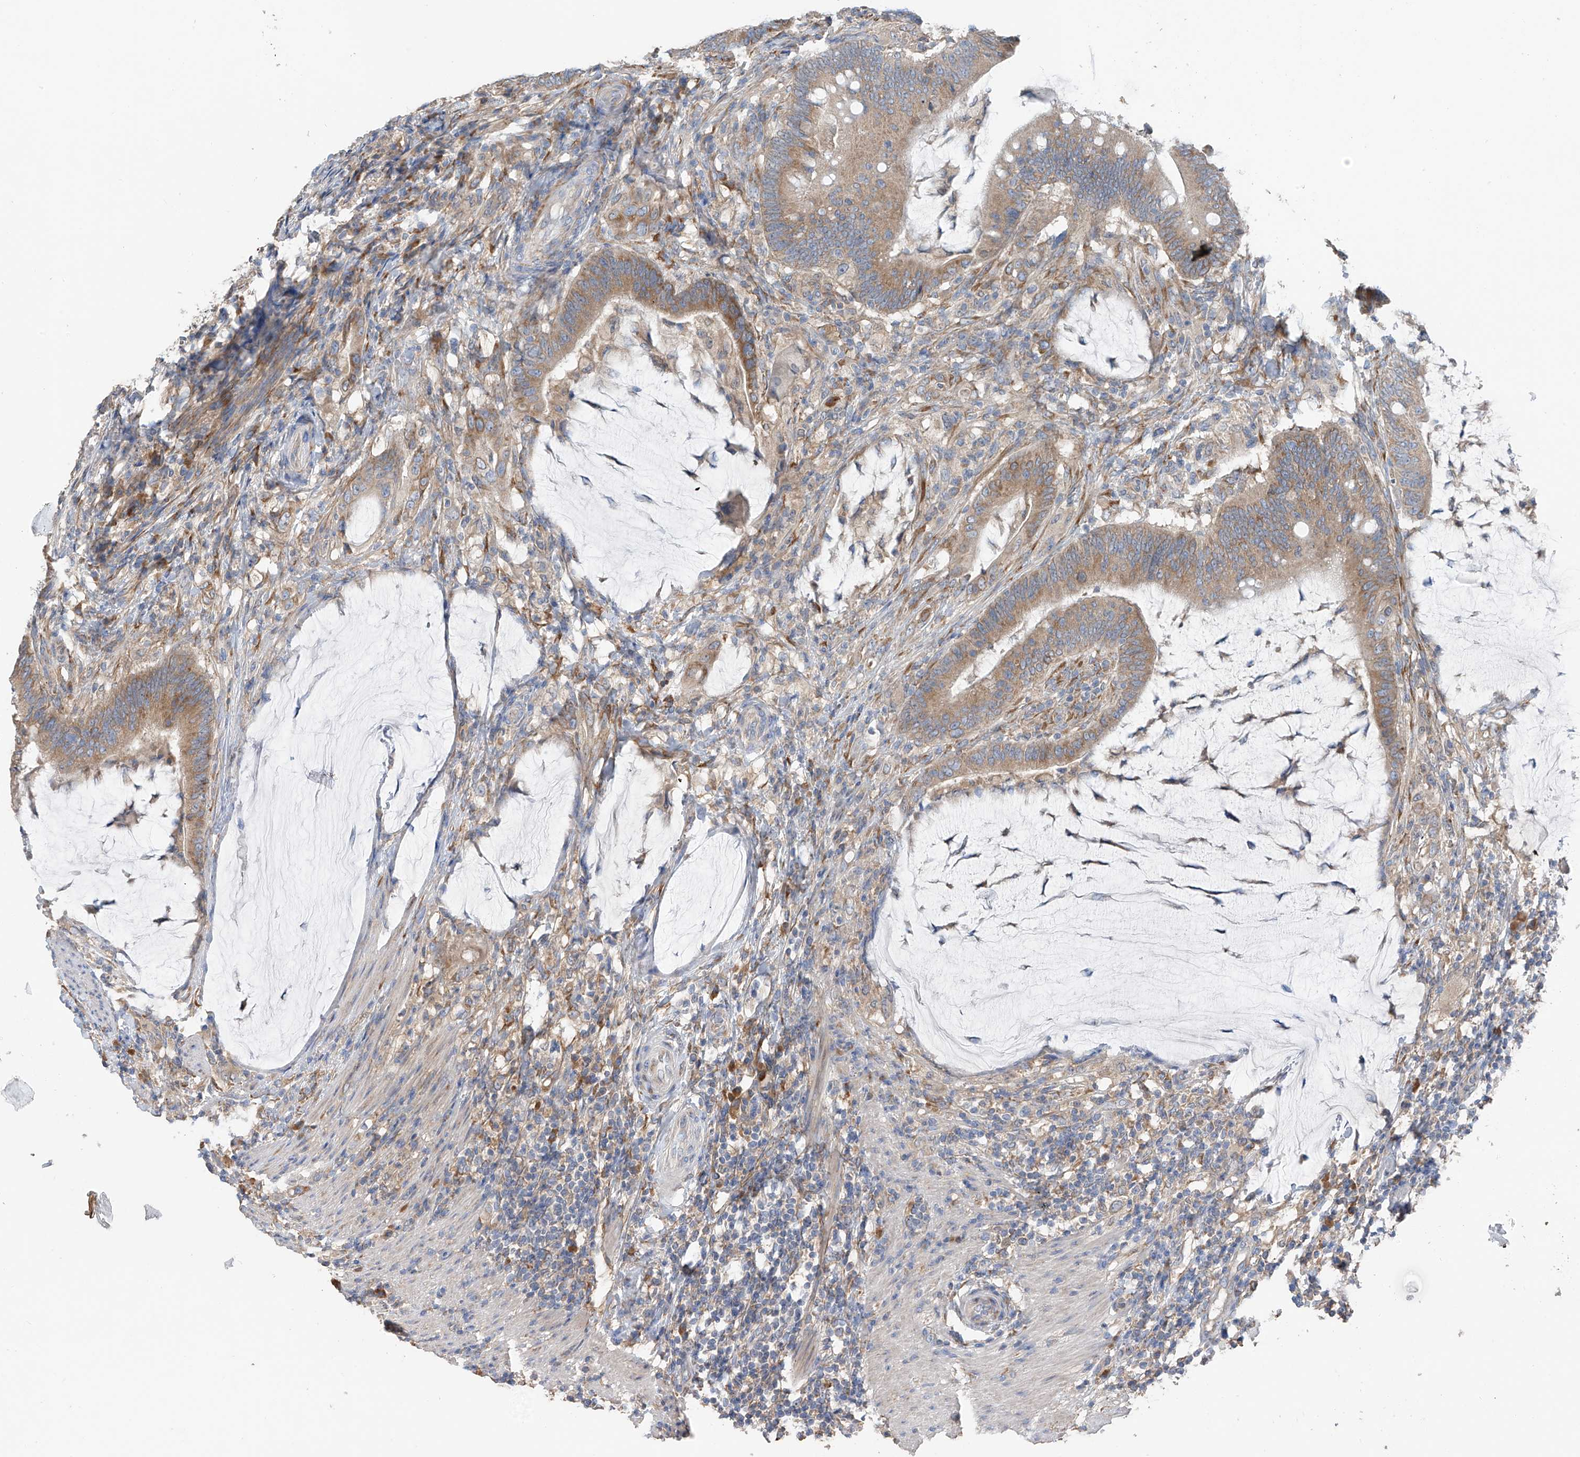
{"staining": {"intensity": "moderate", "quantity": ">75%", "location": "cytoplasmic/membranous"}, "tissue": "colorectal cancer", "cell_type": "Tumor cells", "image_type": "cancer", "snomed": [{"axis": "morphology", "description": "Adenocarcinoma, NOS"}, {"axis": "topography", "description": "Colon"}], "caption": "A brown stain highlights moderate cytoplasmic/membranous expression of a protein in colorectal adenocarcinoma tumor cells.", "gene": "GALNTL6", "patient": {"sex": "female", "age": 66}}